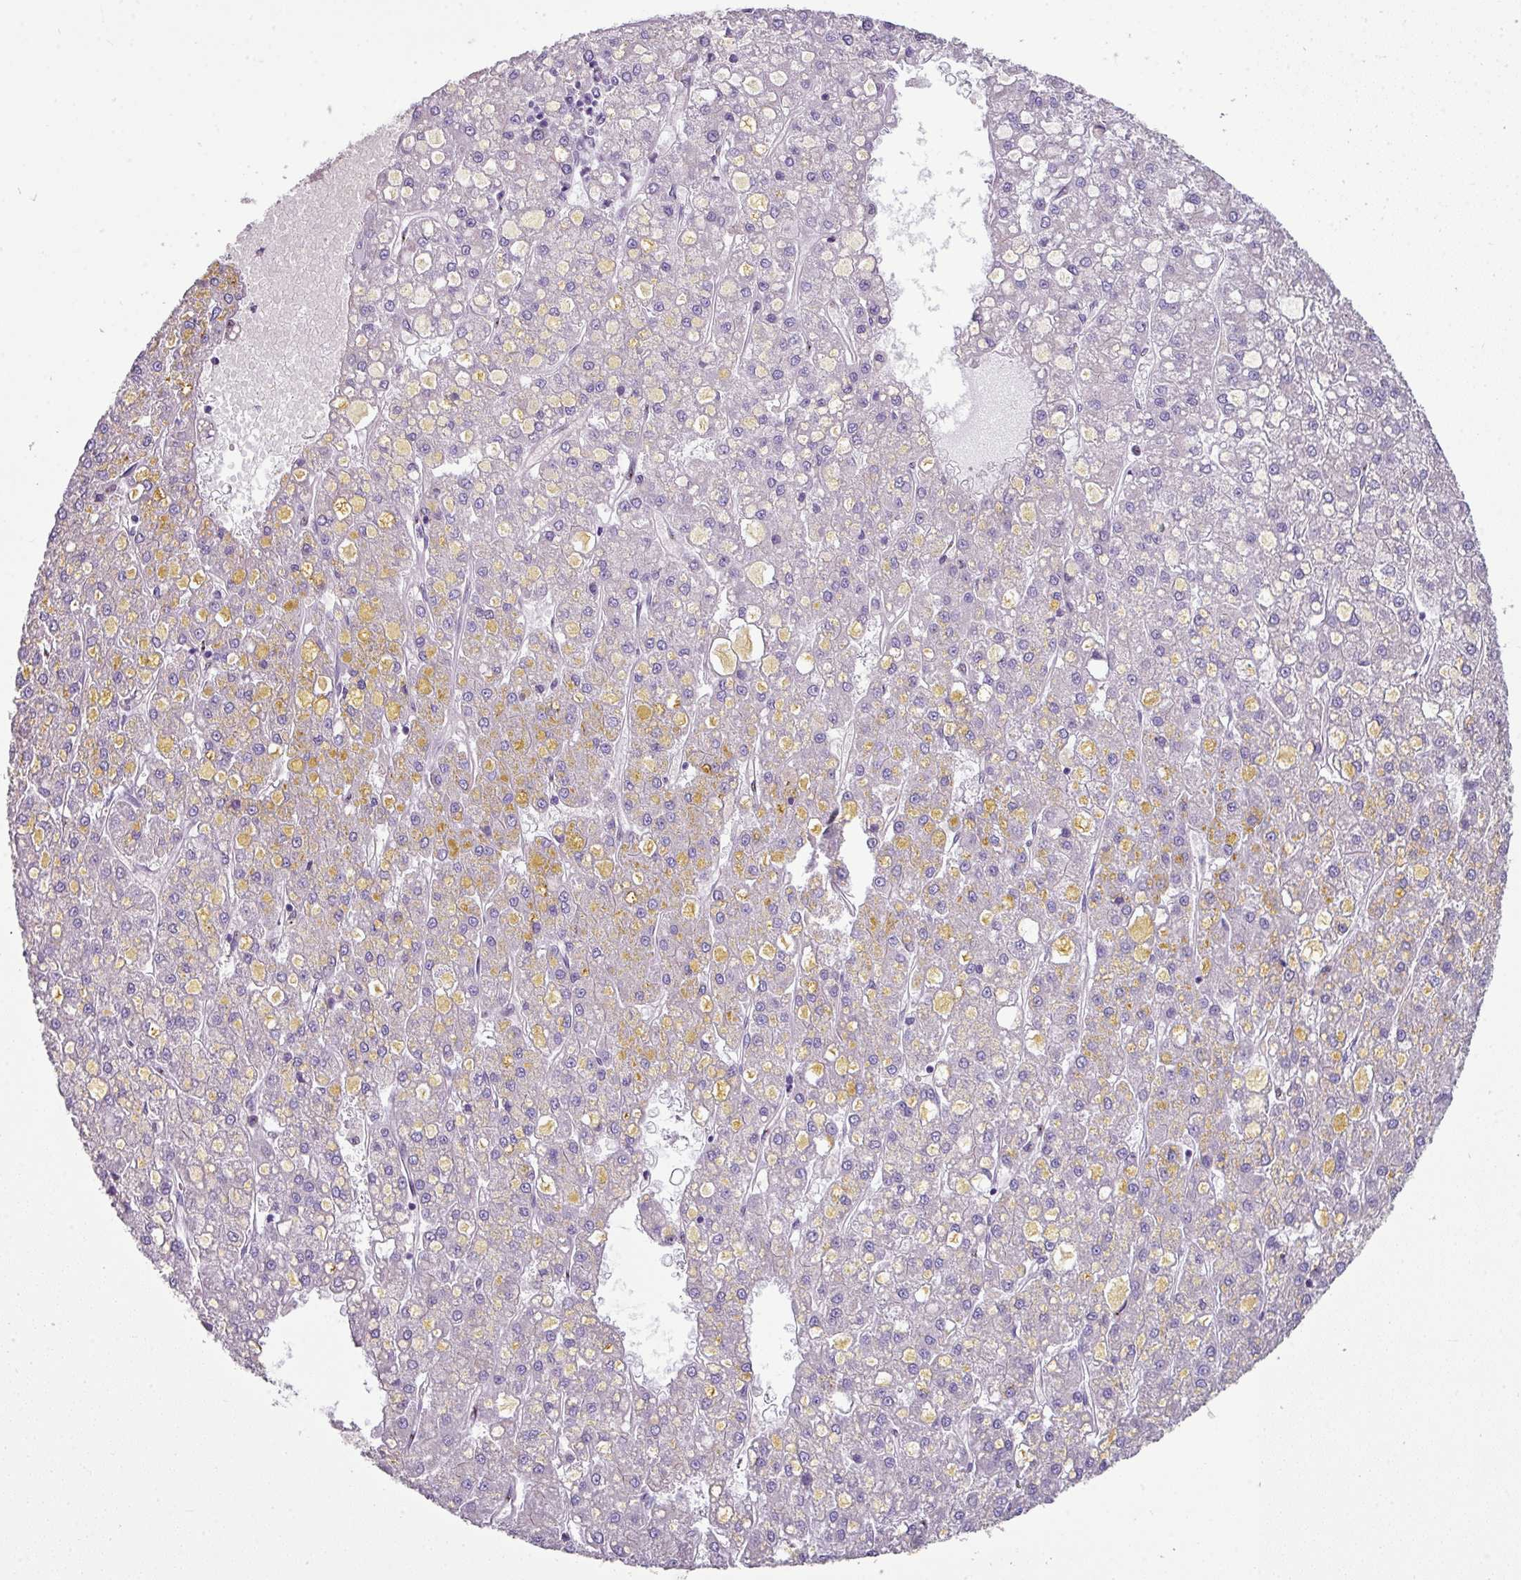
{"staining": {"intensity": "negative", "quantity": "none", "location": "none"}, "tissue": "liver cancer", "cell_type": "Tumor cells", "image_type": "cancer", "snomed": [{"axis": "morphology", "description": "Carcinoma, Hepatocellular, NOS"}, {"axis": "topography", "description": "Liver"}], "caption": "Immunohistochemistry (IHC) histopathology image of neoplastic tissue: liver cancer stained with DAB shows no significant protein staining in tumor cells. (DAB (3,3'-diaminobenzidine) immunohistochemistry (IHC), high magnification).", "gene": "LRRC9", "patient": {"sex": "male", "age": 67}}